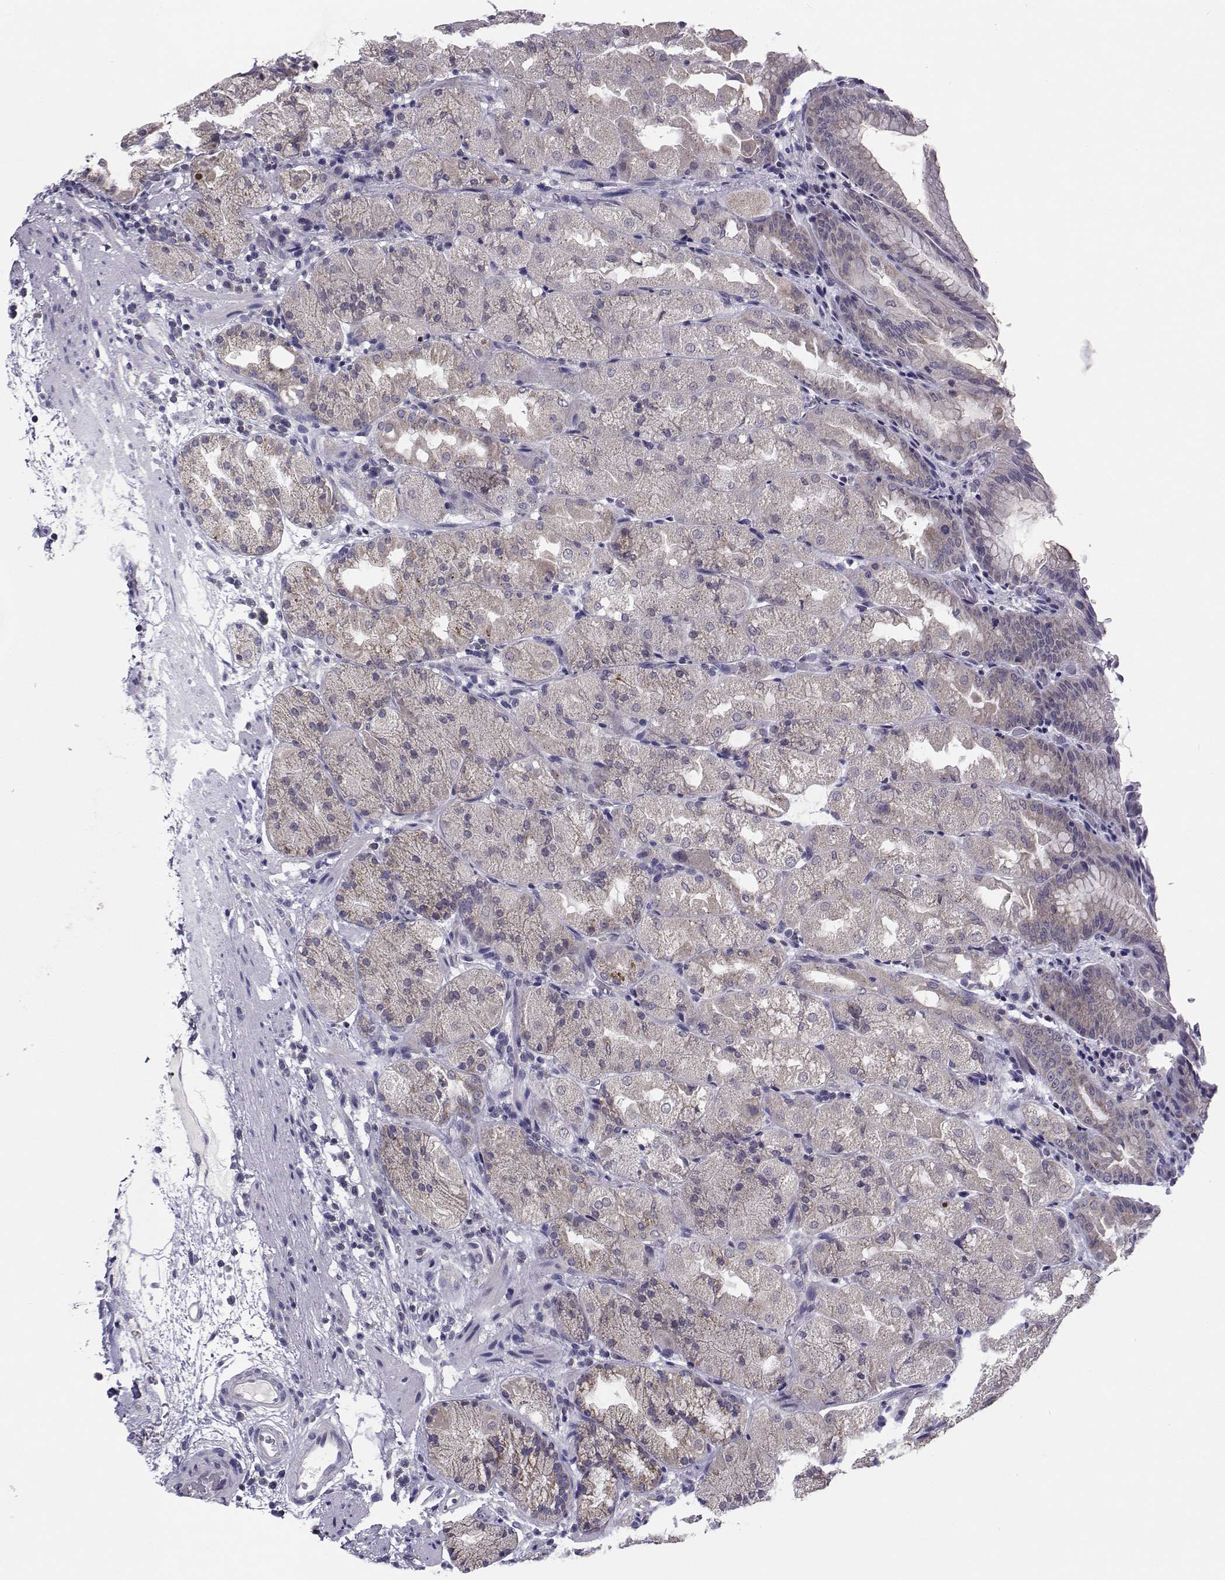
{"staining": {"intensity": "weak", "quantity": "<25%", "location": "cytoplasmic/membranous"}, "tissue": "stomach", "cell_type": "Glandular cells", "image_type": "normal", "snomed": [{"axis": "morphology", "description": "Normal tissue, NOS"}, {"axis": "topography", "description": "Stomach, upper"}, {"axis": "topography", "description": "Stomach"}, {"axis": "topography", "description": "Stomach, lower"}], "caption": "Glandular cells are negative for protein expression in unremarkable human stomach. (IHC, brightfield microscopy, high magnification).", "gene": "ANGPT1", "patient": {"sex": "male", "age": 62}}